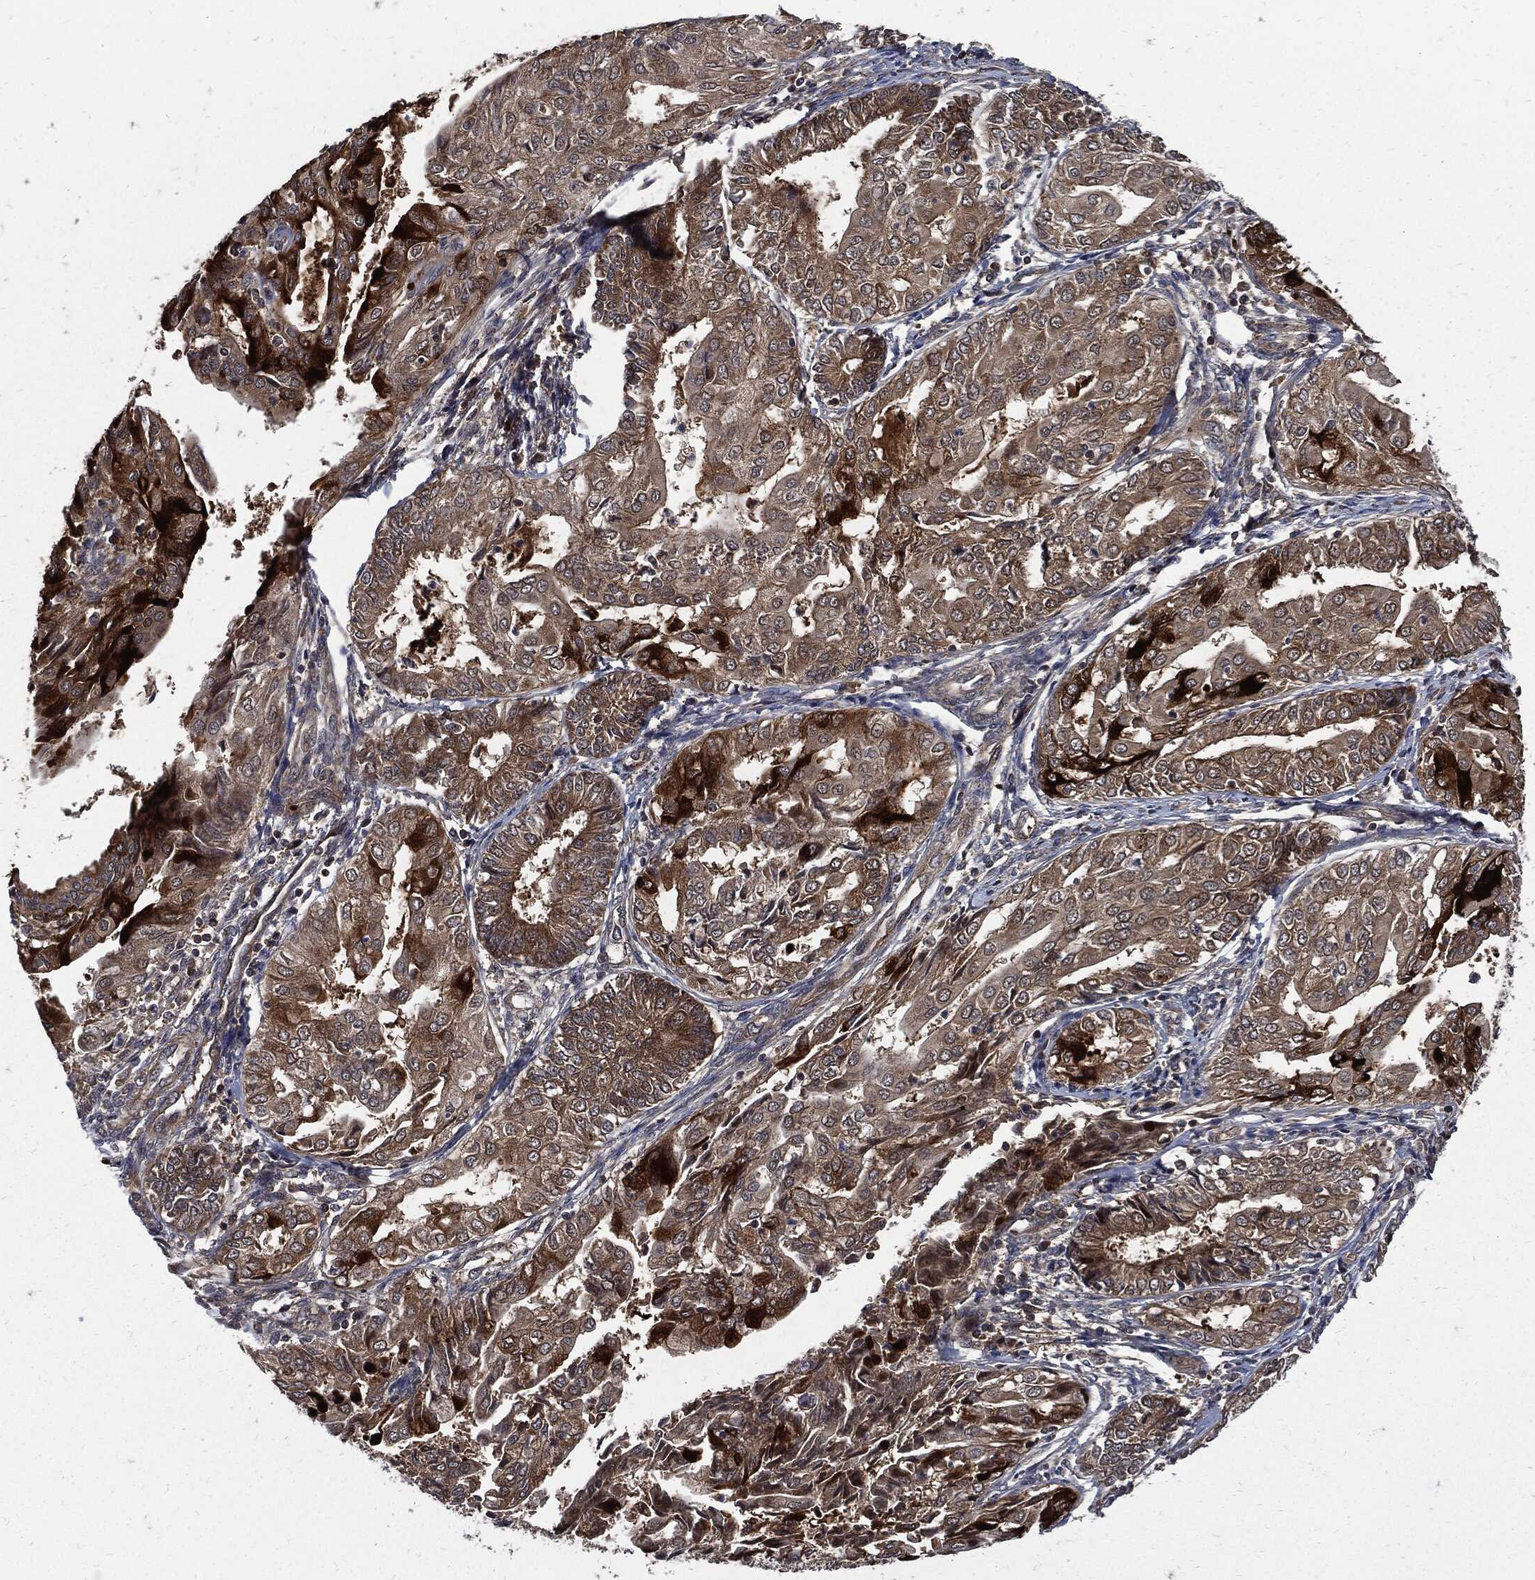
{"staining": {"intensity": "strong", "quantity": "<25%", "location": "cytoplasmic/membranous"}, "tissue": "endometrial cancer", "cell_type": "Tumor cells", "image_type": "cancer", "snomed": [{"axis": "morphology", "description": "Adenocarcinoma, NOS"}, {"axis": "topography", "description": "Endometrium"}], "caption": "About <25% of tumor cells in endometrial adenocarcinoma exhibit strong cytoplasmic/membranous protein expression as visualized by brown immunohistochemical staining.", "gene": "CLU", "patient": {"sex": "female", "age": 68}}